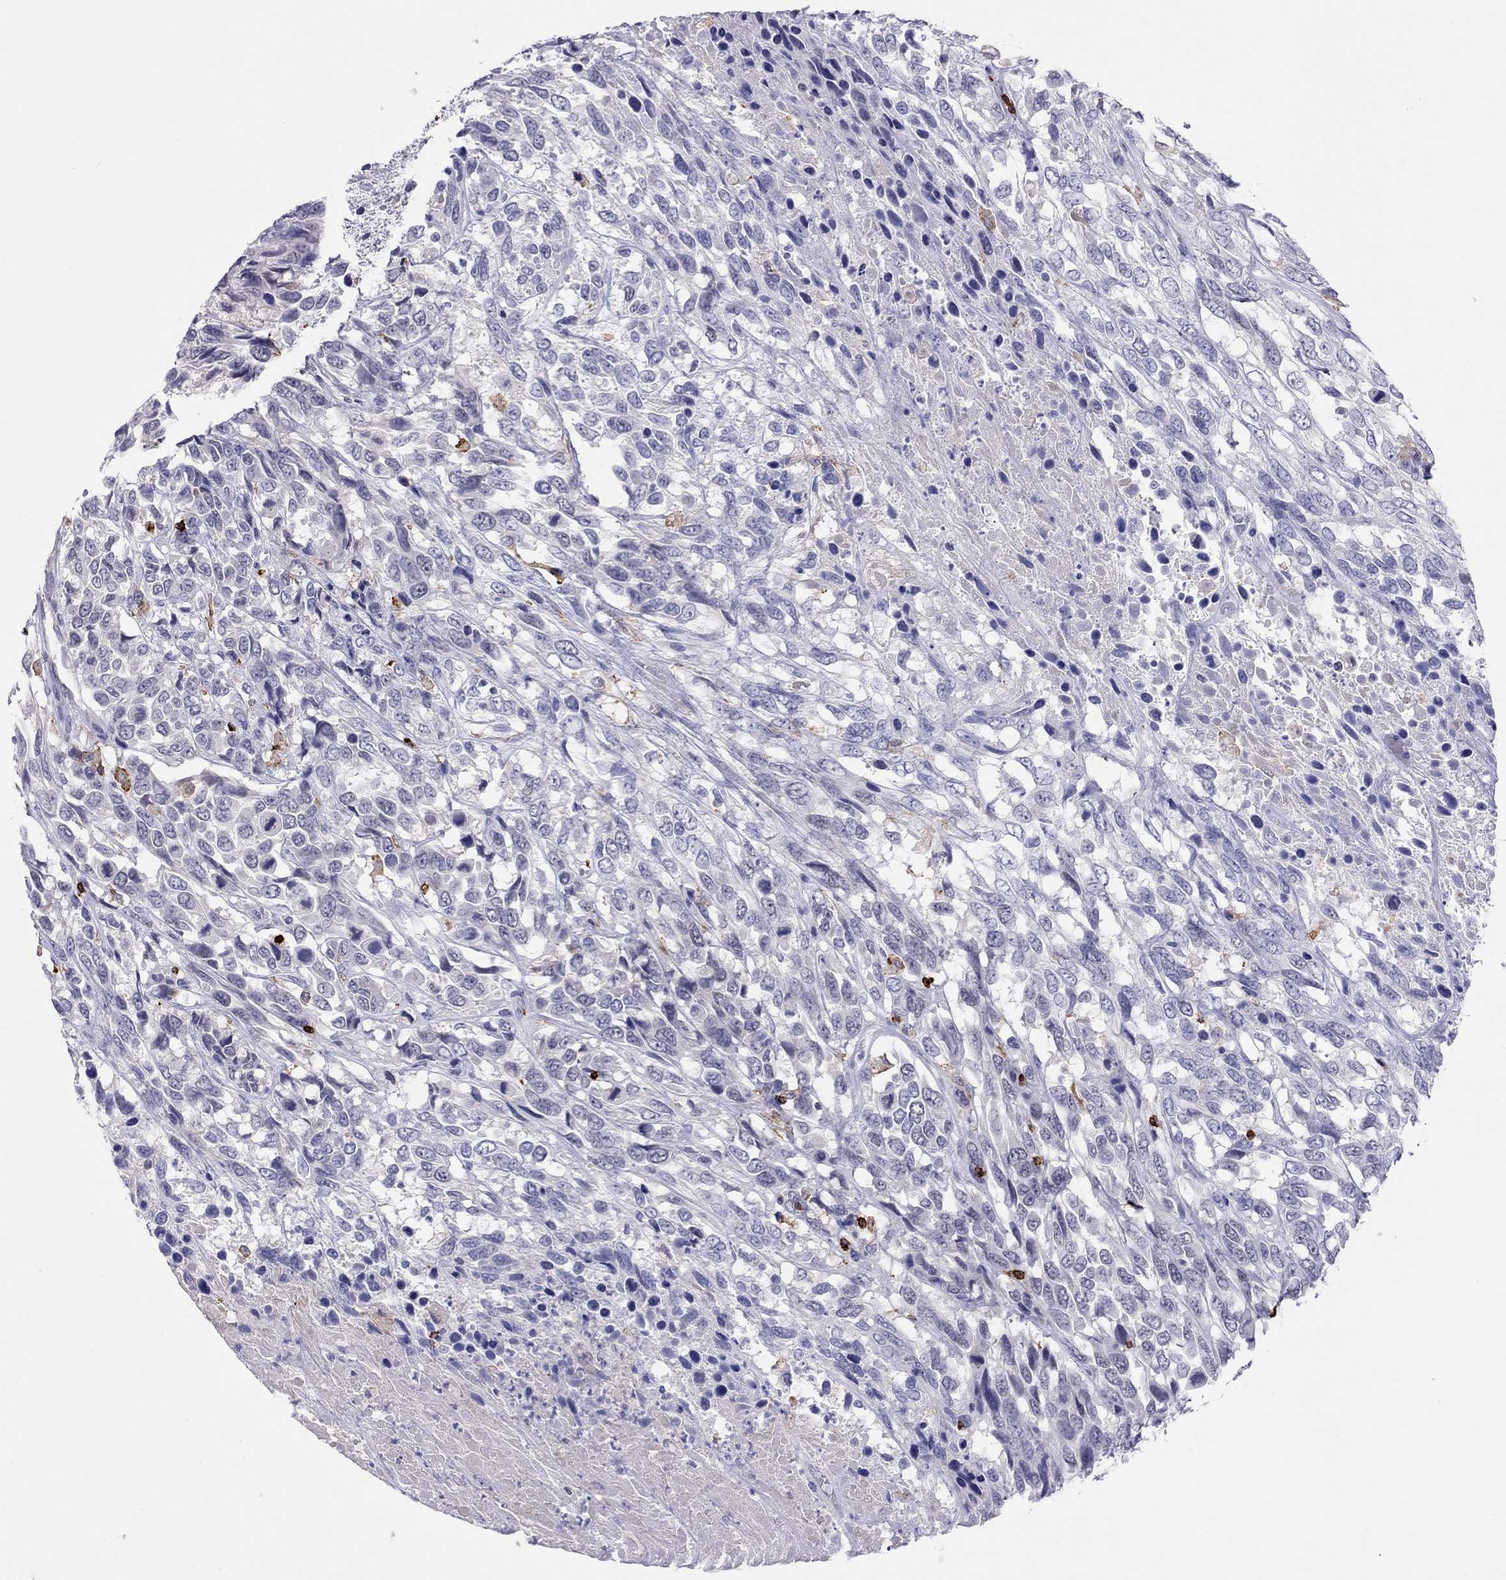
{"staining": {"intensity": "negative", "quantity": "none", "location": "none"}, "tissue": "urothelial cancer", "cell_type": "Tumor cells", "image_type": "cancer", "snomed": [{"axis": "morphology", "description": "Urothelial carcinoma, High grade"}, {"axis": "topography", "description": "Urinary bladder"}], "caption": "Tumor cells are negative for protein expression in human urothelial cancer.", "gene": "MND1", "patient": {"sex": "female", "age": 70}}